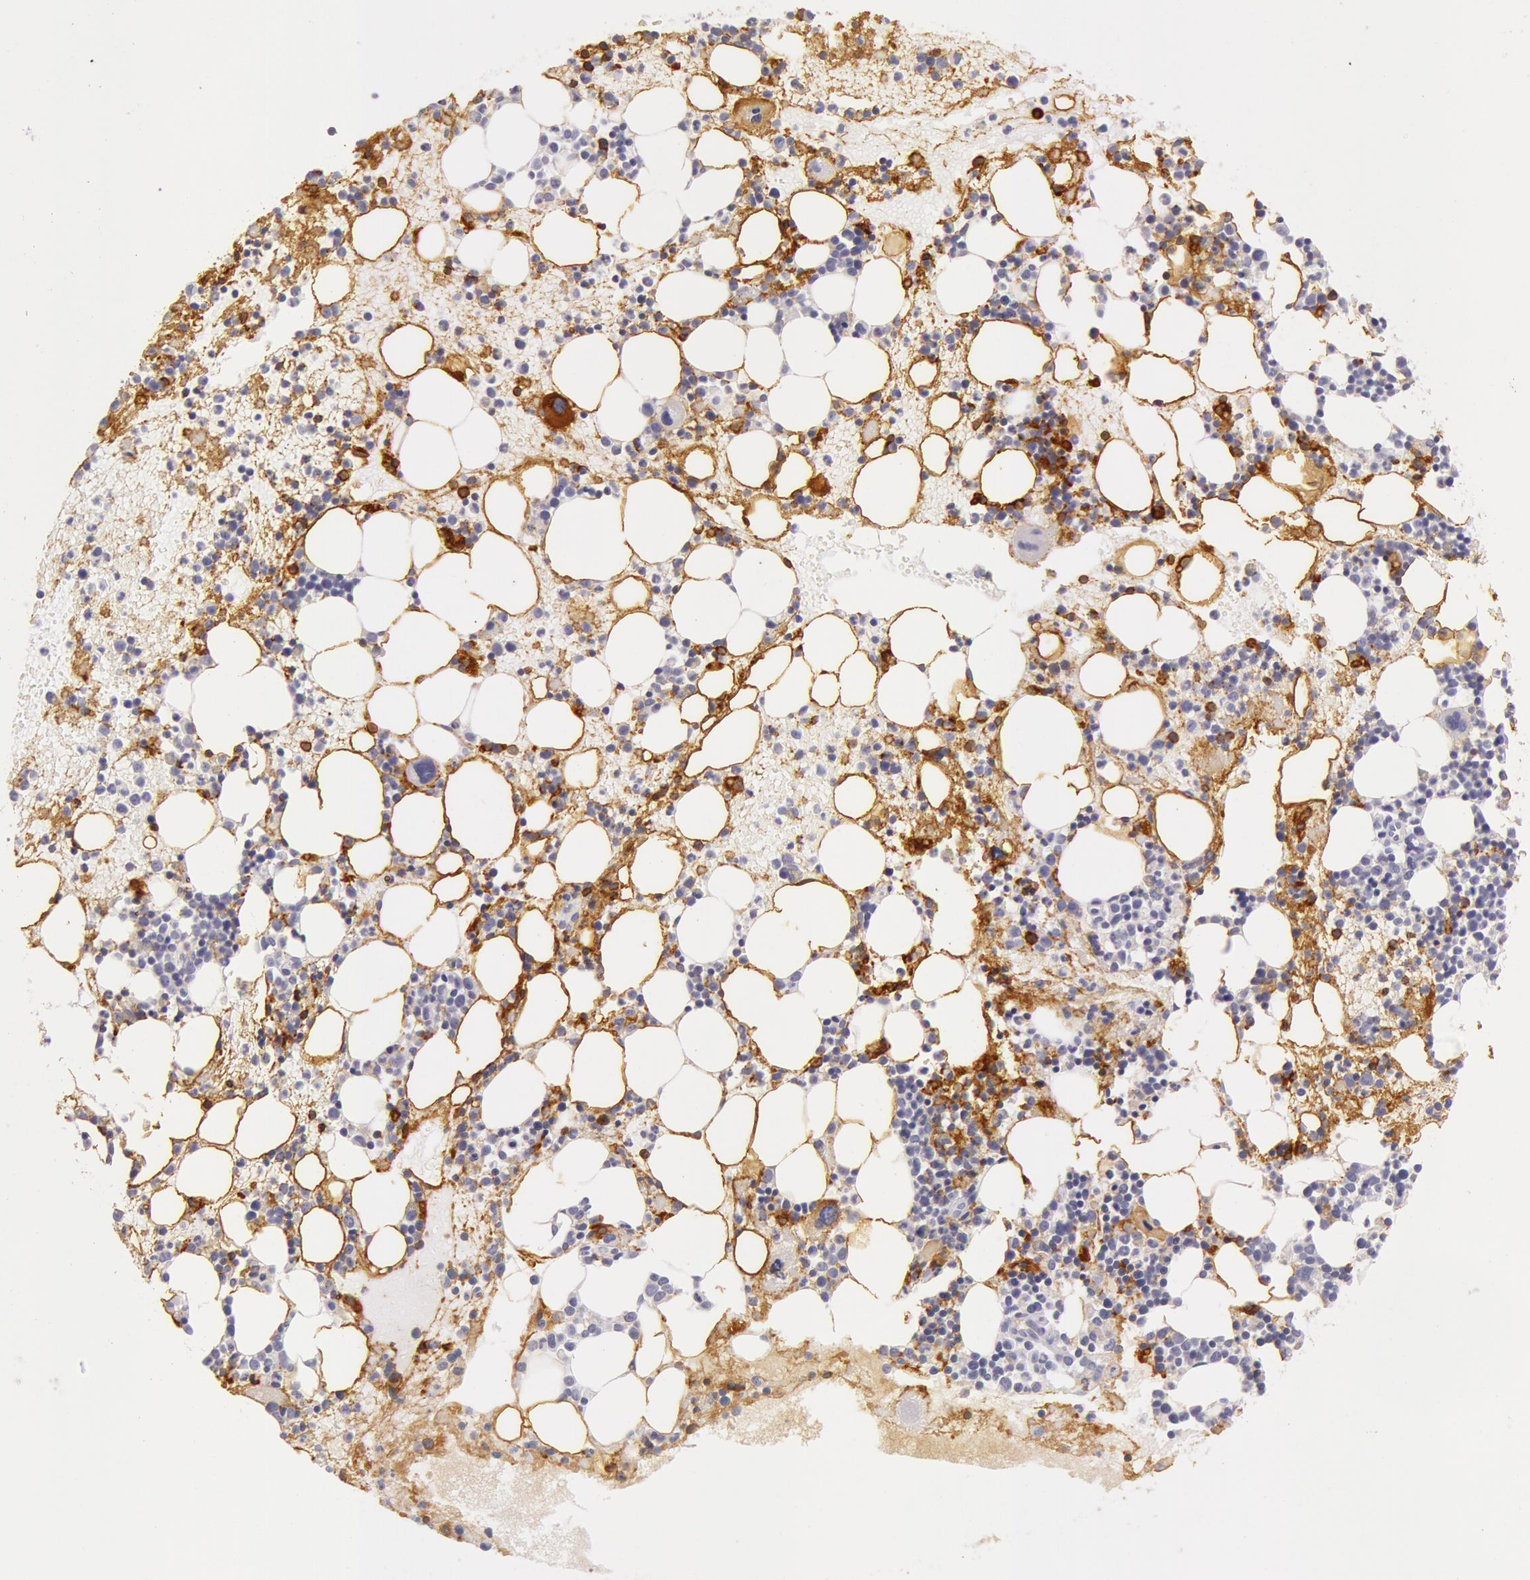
{"staining": {"intensity": "moderate", "quantity": "25%-75%", "location": "cytoplasmic/membranous"}, "tissue": "bone marrow", "cell_type": "Hematopoietic cells", "image_type": "normal", "snomed": [{"axis": "morphology", "description": "Normal tissue, NOS"}, {"axis": "topography", "description": "Bone marrow"}], "caption": "A high-resolution histopathology image shows IHC staining of normal bone marrow, which exhibits moderate cytoplasmic/membranous positivity in about 25%-75% of hematopoietic cells.", "gene": "C4BPA", "patient": {"sex": "male", "age": 15}}